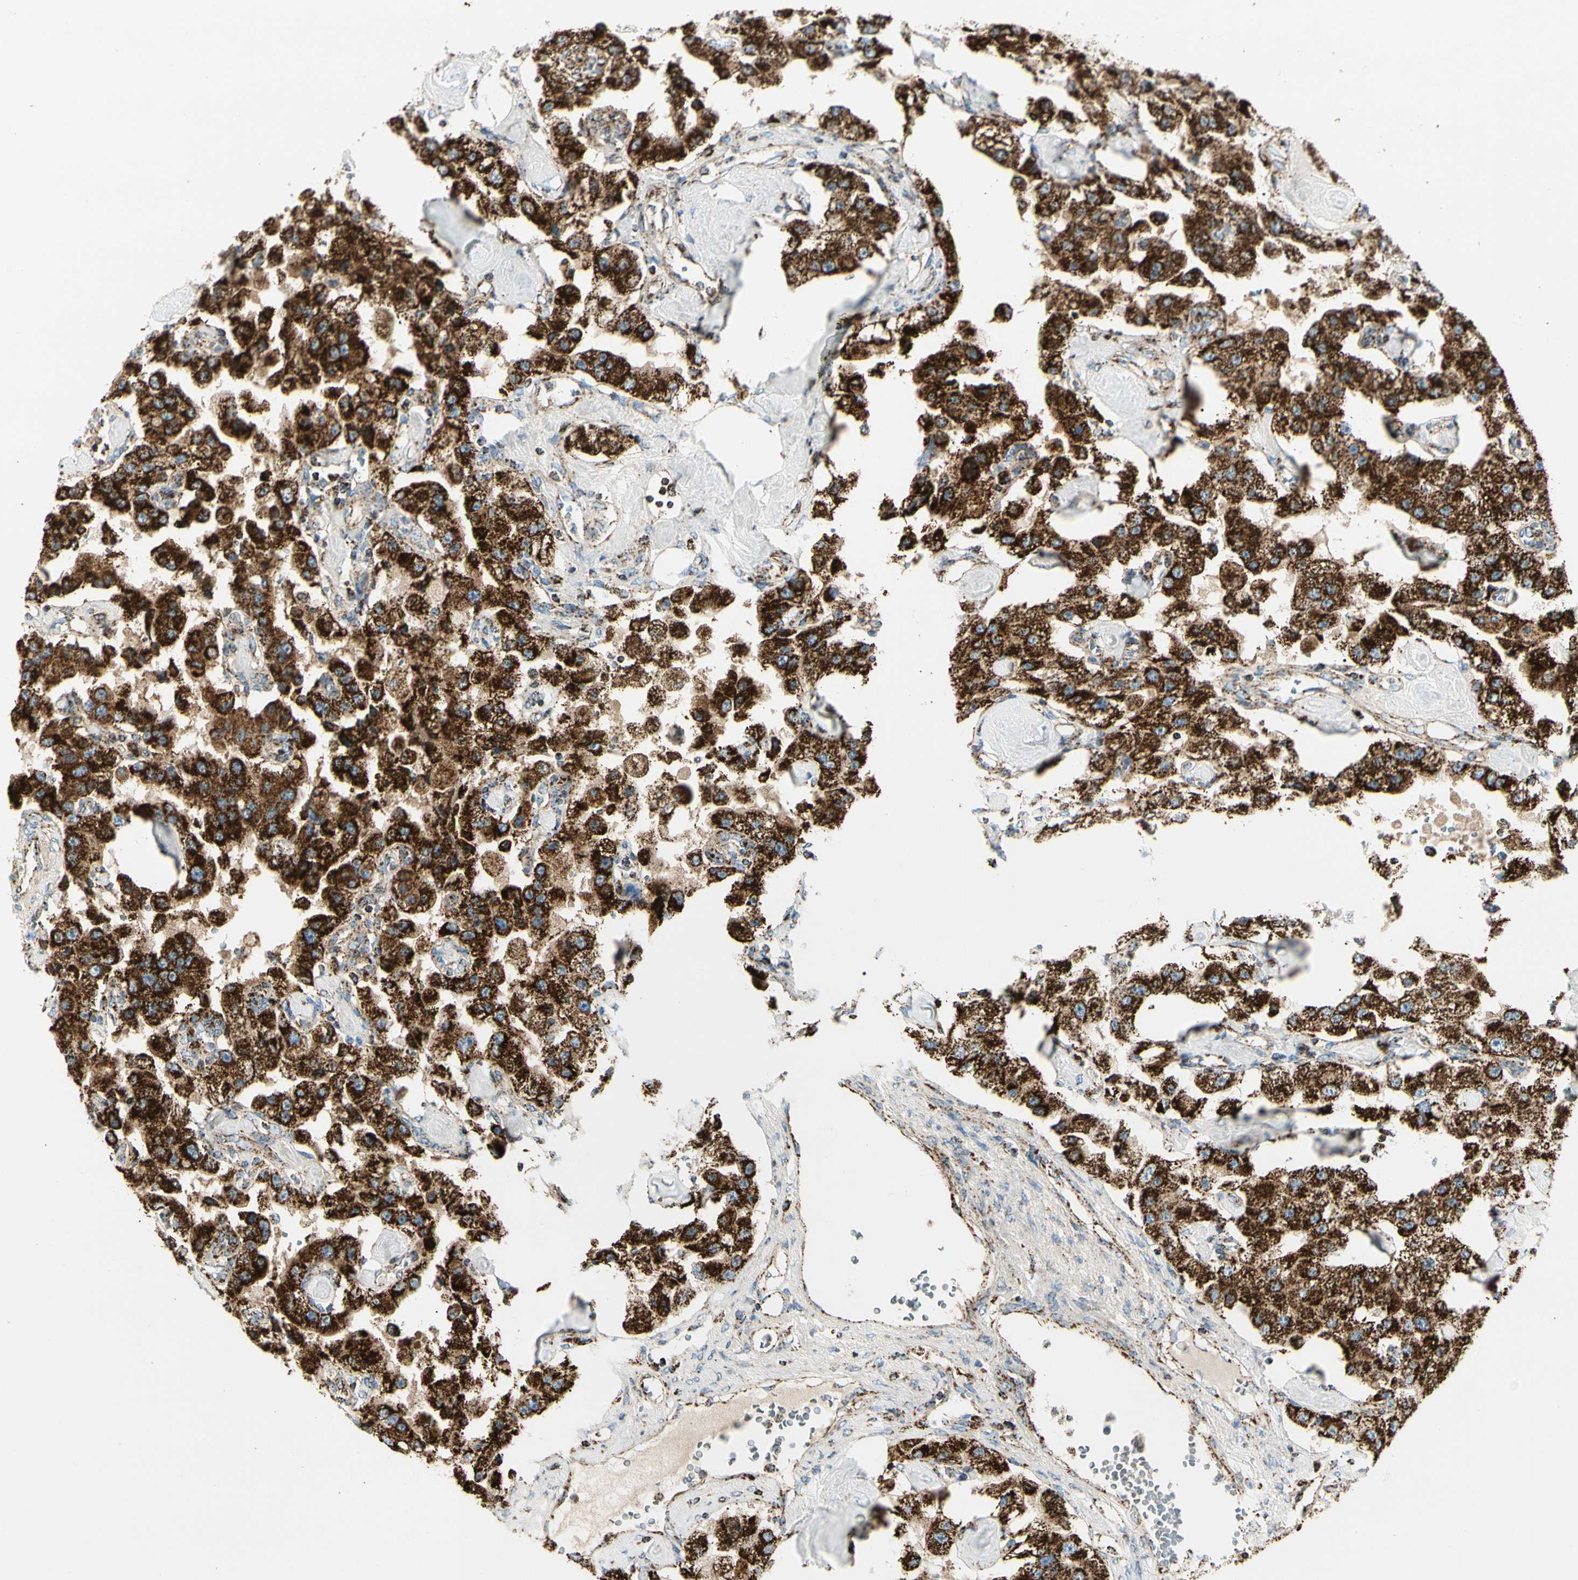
{"staining": {"intensity": "strong", "quantity": ">75%", "location": "cytoplasmic/membranous"}, "tissue": "carcinoid", "cell_type": "Tumor cells", "image_type": "cancer", "snomed": [{"axis": "morphology", "description": "Carcinoid, malignant, NOS"}, {"axis": "topography", "description": "Pancreas"}], "caption": "Malignant carcinoid stained with a brown dye shows strong cytoplasmic/membranous positive positivity in about >75% of tumor cells.", "gene": "ME2", "patient": {"sex": "male", "age": 41}}